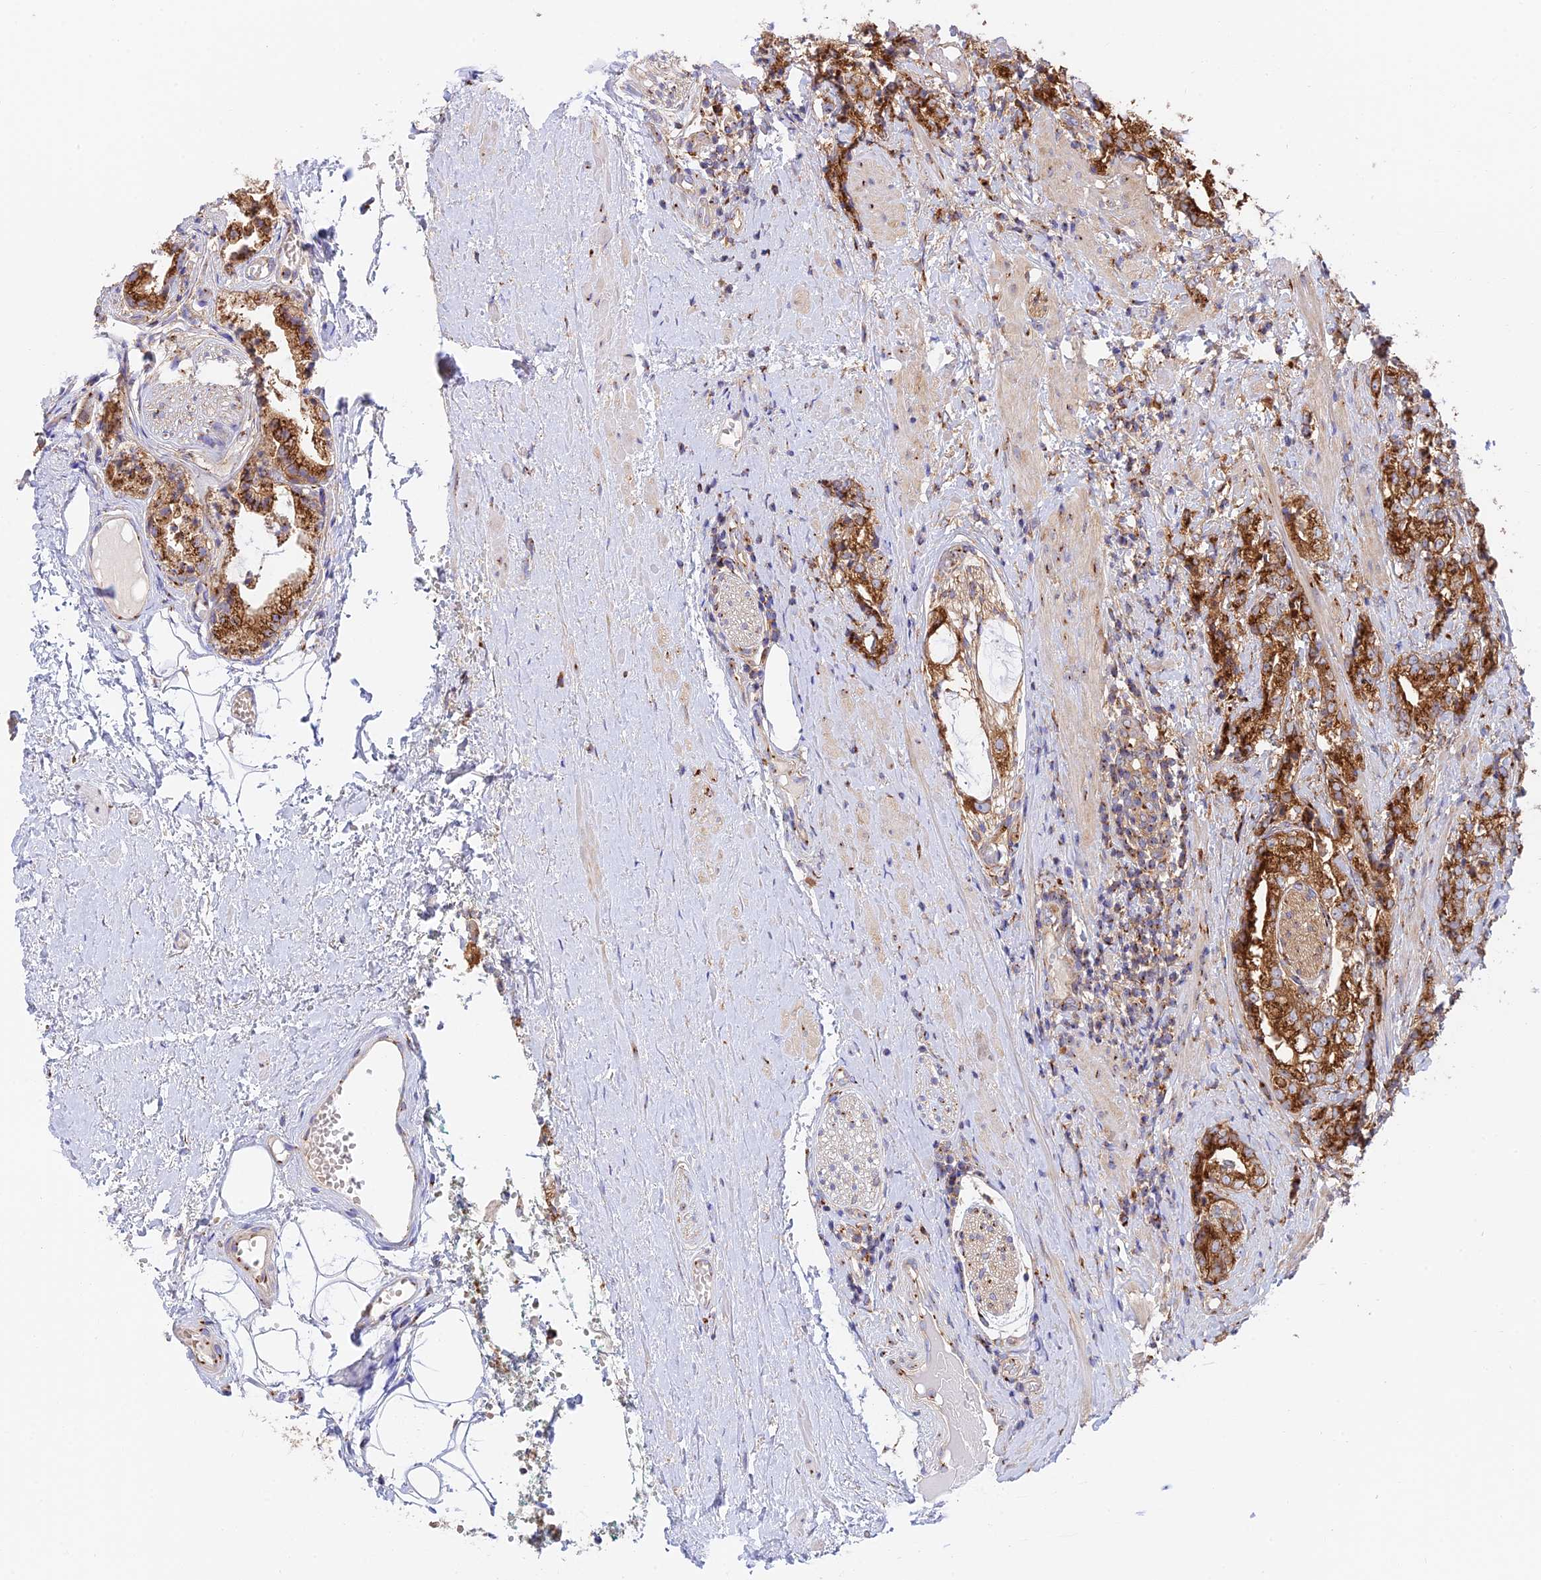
{"staining": {"intensity": "strong", "quantity": ">75%", "location": "cytoplasmic/membranous"}, "tissue": "prostate cancer", "cell_type": "Tumor cells", "image_type": "cancer", "snomed": [{"axis": "morphology", "description": "Adenocarcinoma, High grade"}, {"axis": "topography", "description": "Prostate"}], "caption": "IHC photomicrograph of human adenocarcinoma (high-grade) (prostate) stained for a protein (brown), which exhibits high levels of strong cytoplasmic/membranous staining in approximately >75% of tumor cells.", "gene": "GOLGA3", "patient": {"sex": "male", "age": 69}}